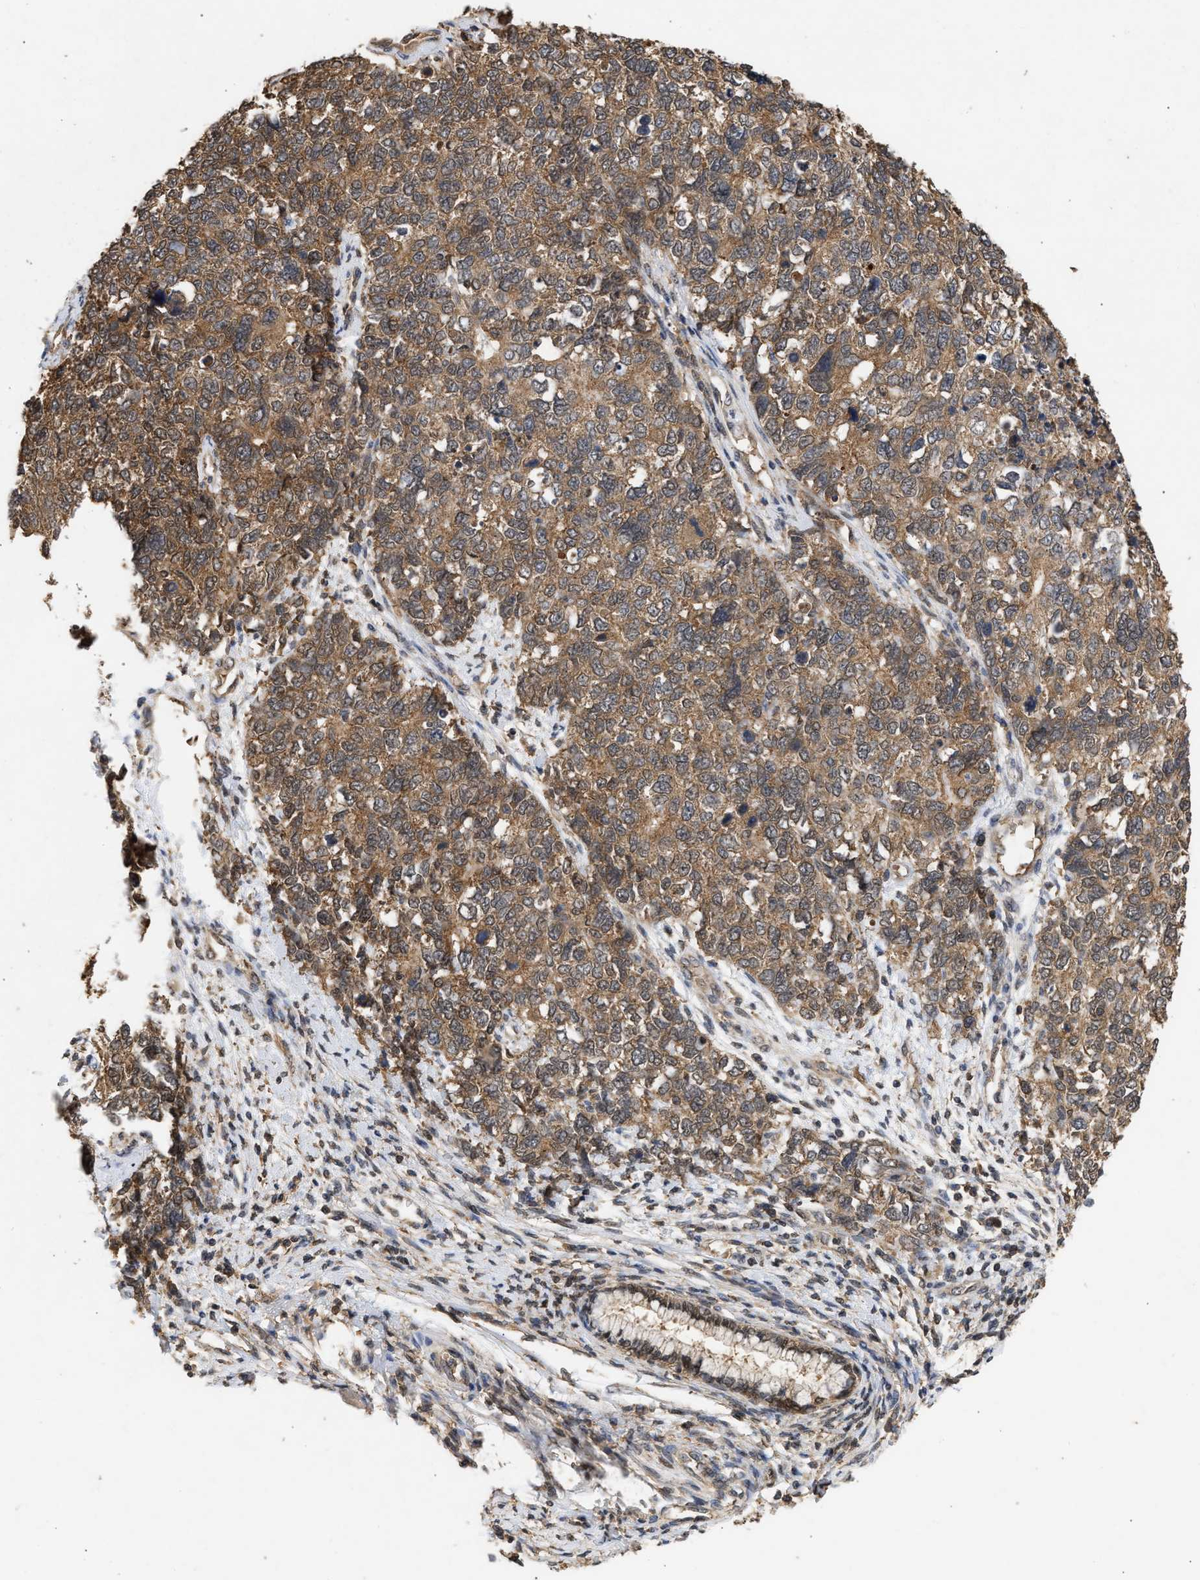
{"staining": {"intensity": "moderate", "quantity": ">75%", "location": "cytoplasmic/membranous"}, "tissue": "cervical cancer", "cell_type": "Tumor cells", "image_type": "cancer", "snomed": [{"axis": "morphology", "description": "Squamous cell carcinoma, NOS"}, {"axis": "topography", "description": "Cervix"}], "caption": "This photomicrograph demonstrates immunohistochemistry (IHC) staining of human cervical cancer (squamous cell carcinoma), with medium moderate cytoplasmic/membranous staining in about >75% of tumor cells.", "gene": "FITM1", "patient": {"sex": "female", "age": 63}}